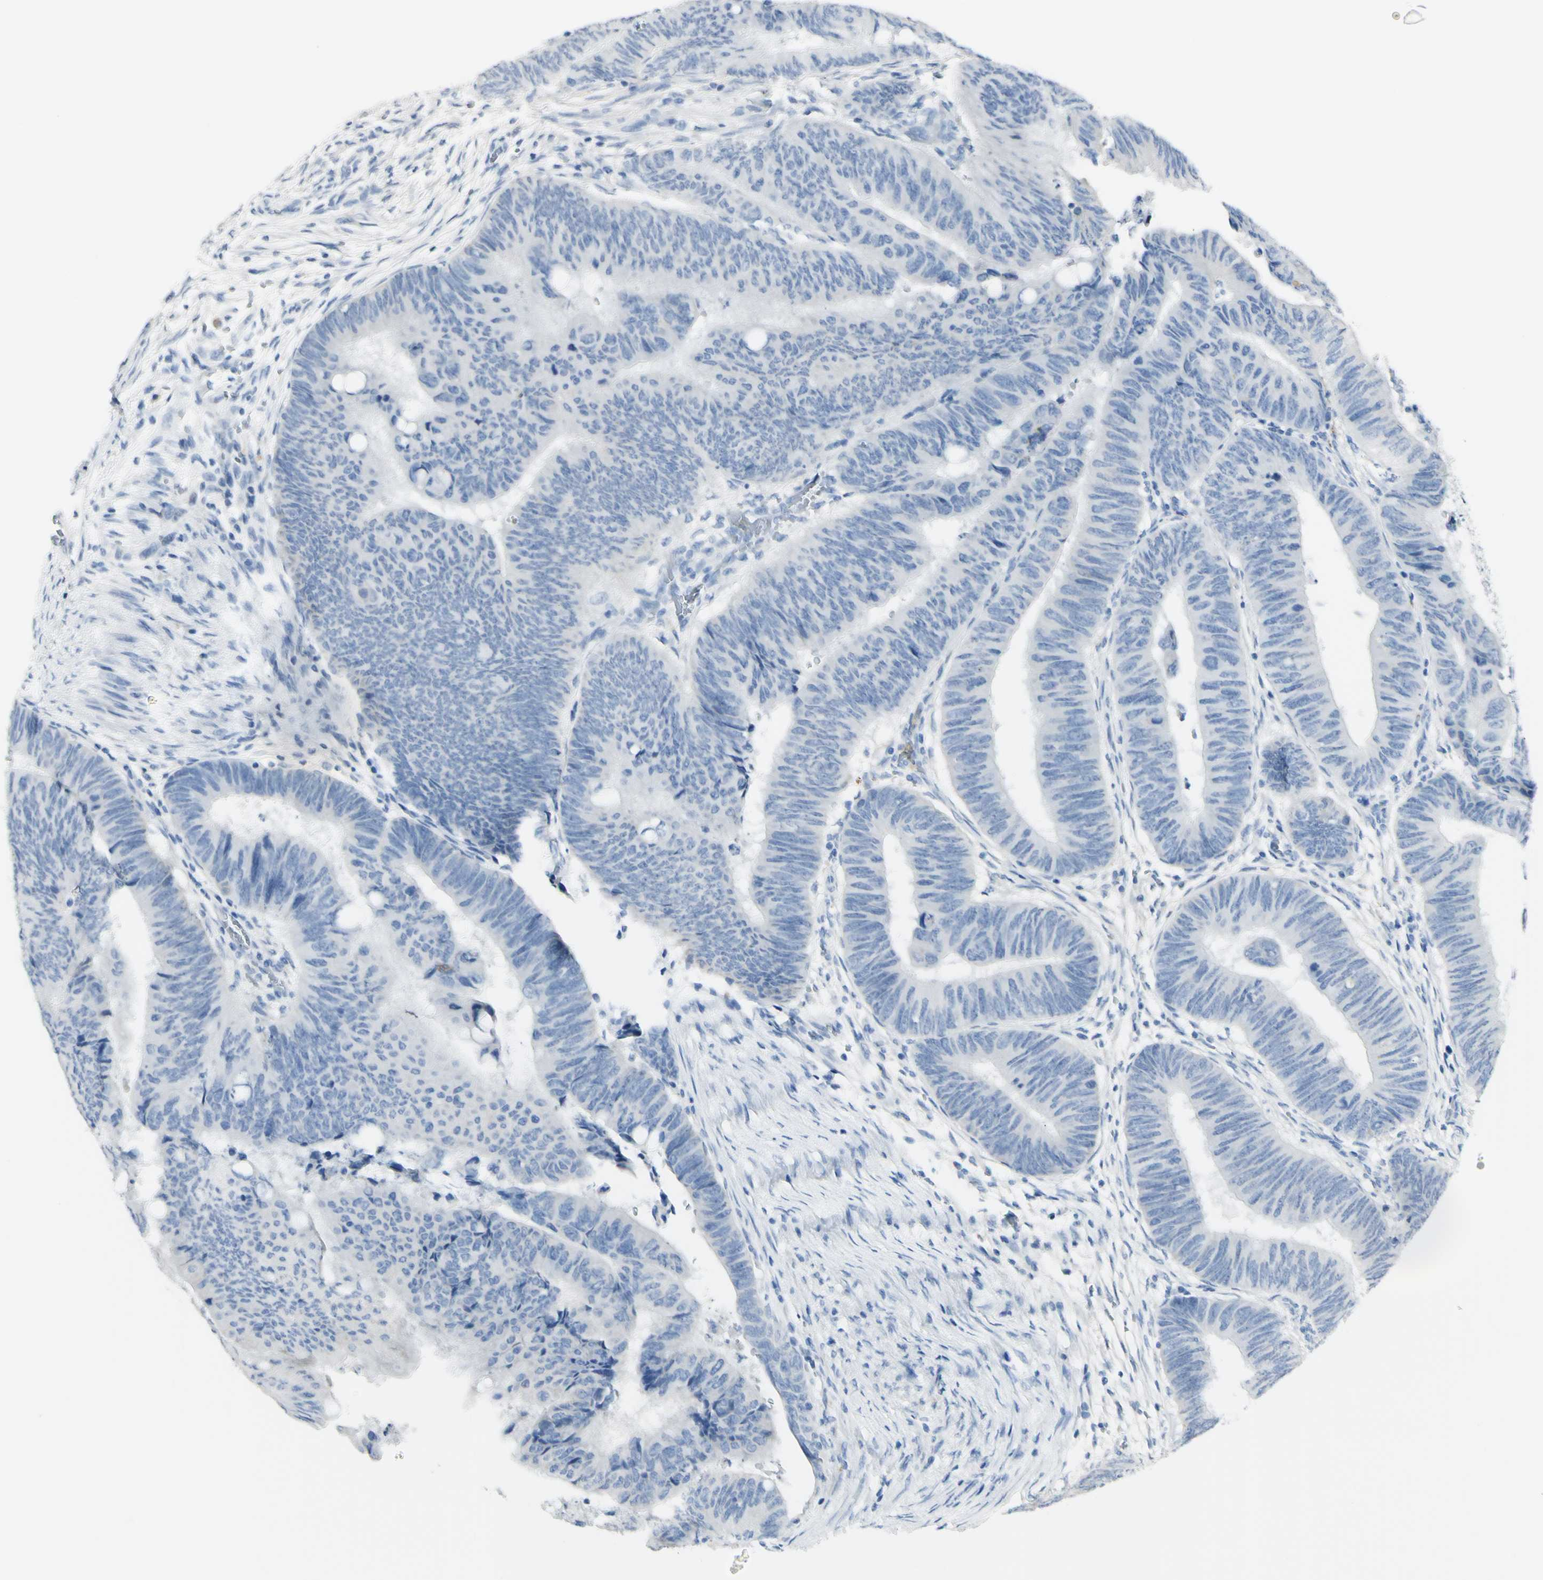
{"staining": {"intensity": "negative", "quantity": "none", "location": "none"}, "tissue": "colorectal cancer", "cell_type": "Tumor cells", "image_type": "cancer", "snomed": [{"axis": "morphology", "description": "Normal tissue, NOS"}, {"axis": "morphology", "description": "Adenocarcinoma, NOS"}, {"axis": "topography", "description": "Rectum"}, {"axis": "topography", "description": "Peripheral nerve tissue"}], "caption": "High power microscopy histopathology image of an IHC image of colorectal cancer, revealing no significant expression in tumor cells.", "gene": "ZNF557", "patient": {"sex": "male", "age": 92}}